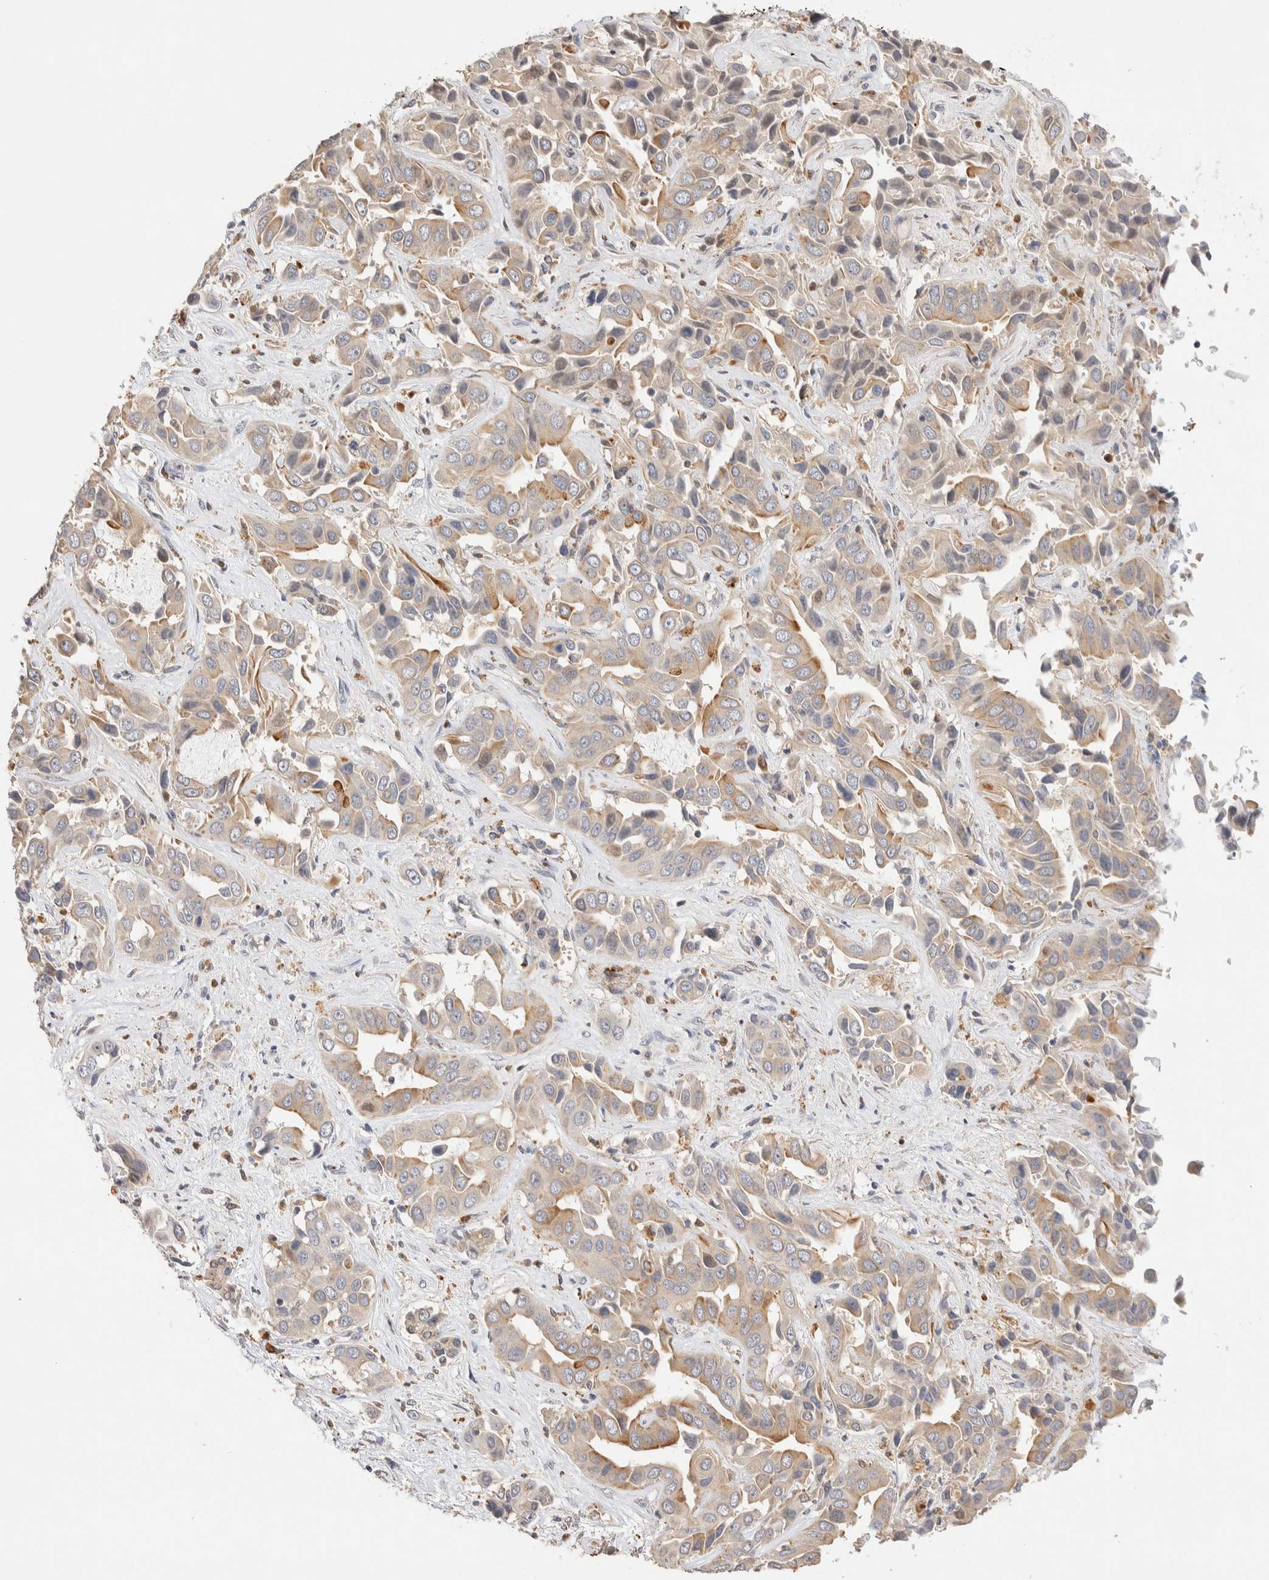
{"staining": {"intensity": "moderate", "quantity": "25%-75%", "location": "cytoplasmic/membranous"}, "tissue": "liver cancer", "cell_type": "Tumor cells", "image_type": "cancer", "snomed": [{"axis": "morphology", "description": "Cholangiocarcinoma"}, {"axis": "topography", "description": "Liver"}], "caption": "A medium amount of moderate cytoplasmic/membranous staining is present in approximately 25%-75% of tumor cells in liver cancer tissue. (Brightfield microscopy of DAB IHC at high magnification).", "gene": "NSMAF", "patient": {"sex": "female", "age": 52}}